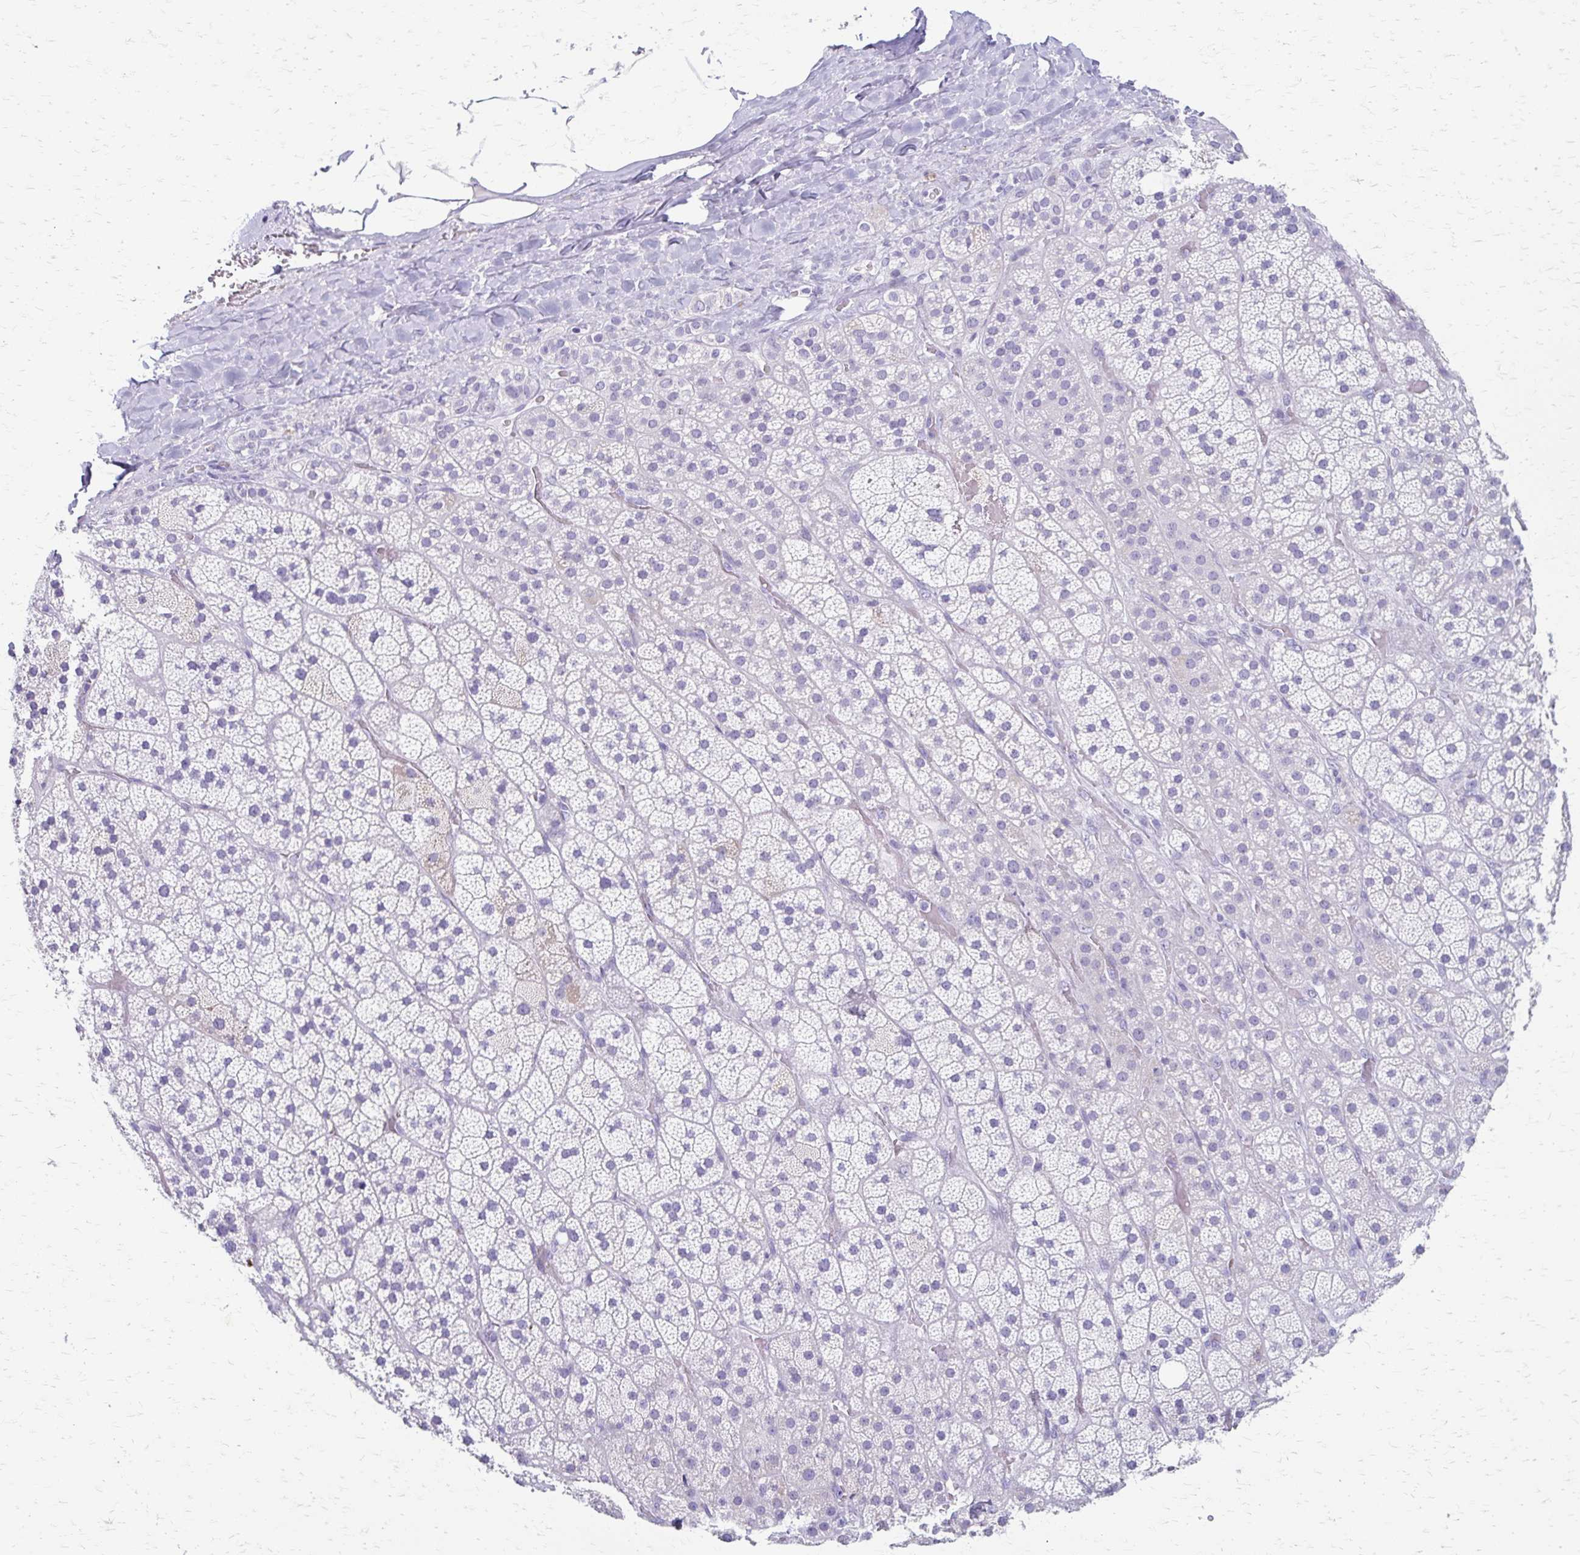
{"staining": {"intensity": "negative", "quantity": "none", "location": "none"}, "tissue": "adrenal gland", "cell_type": "Glandular cells", "image_type": "normal", "snomed": [{"axis": "morphology", "description": "Normal tissue, NOS"}, {"axis": "topography", "description": "Adrenal gland"}], "caption": "Micrograph shows no protein positivity in glandular cells of unremarkable adrenal gland. (DAB immunohistochemistry (IHC), high magnification).", "gene": "ZSCAN5B", "patient": {"sex": "male", "age": 57}}